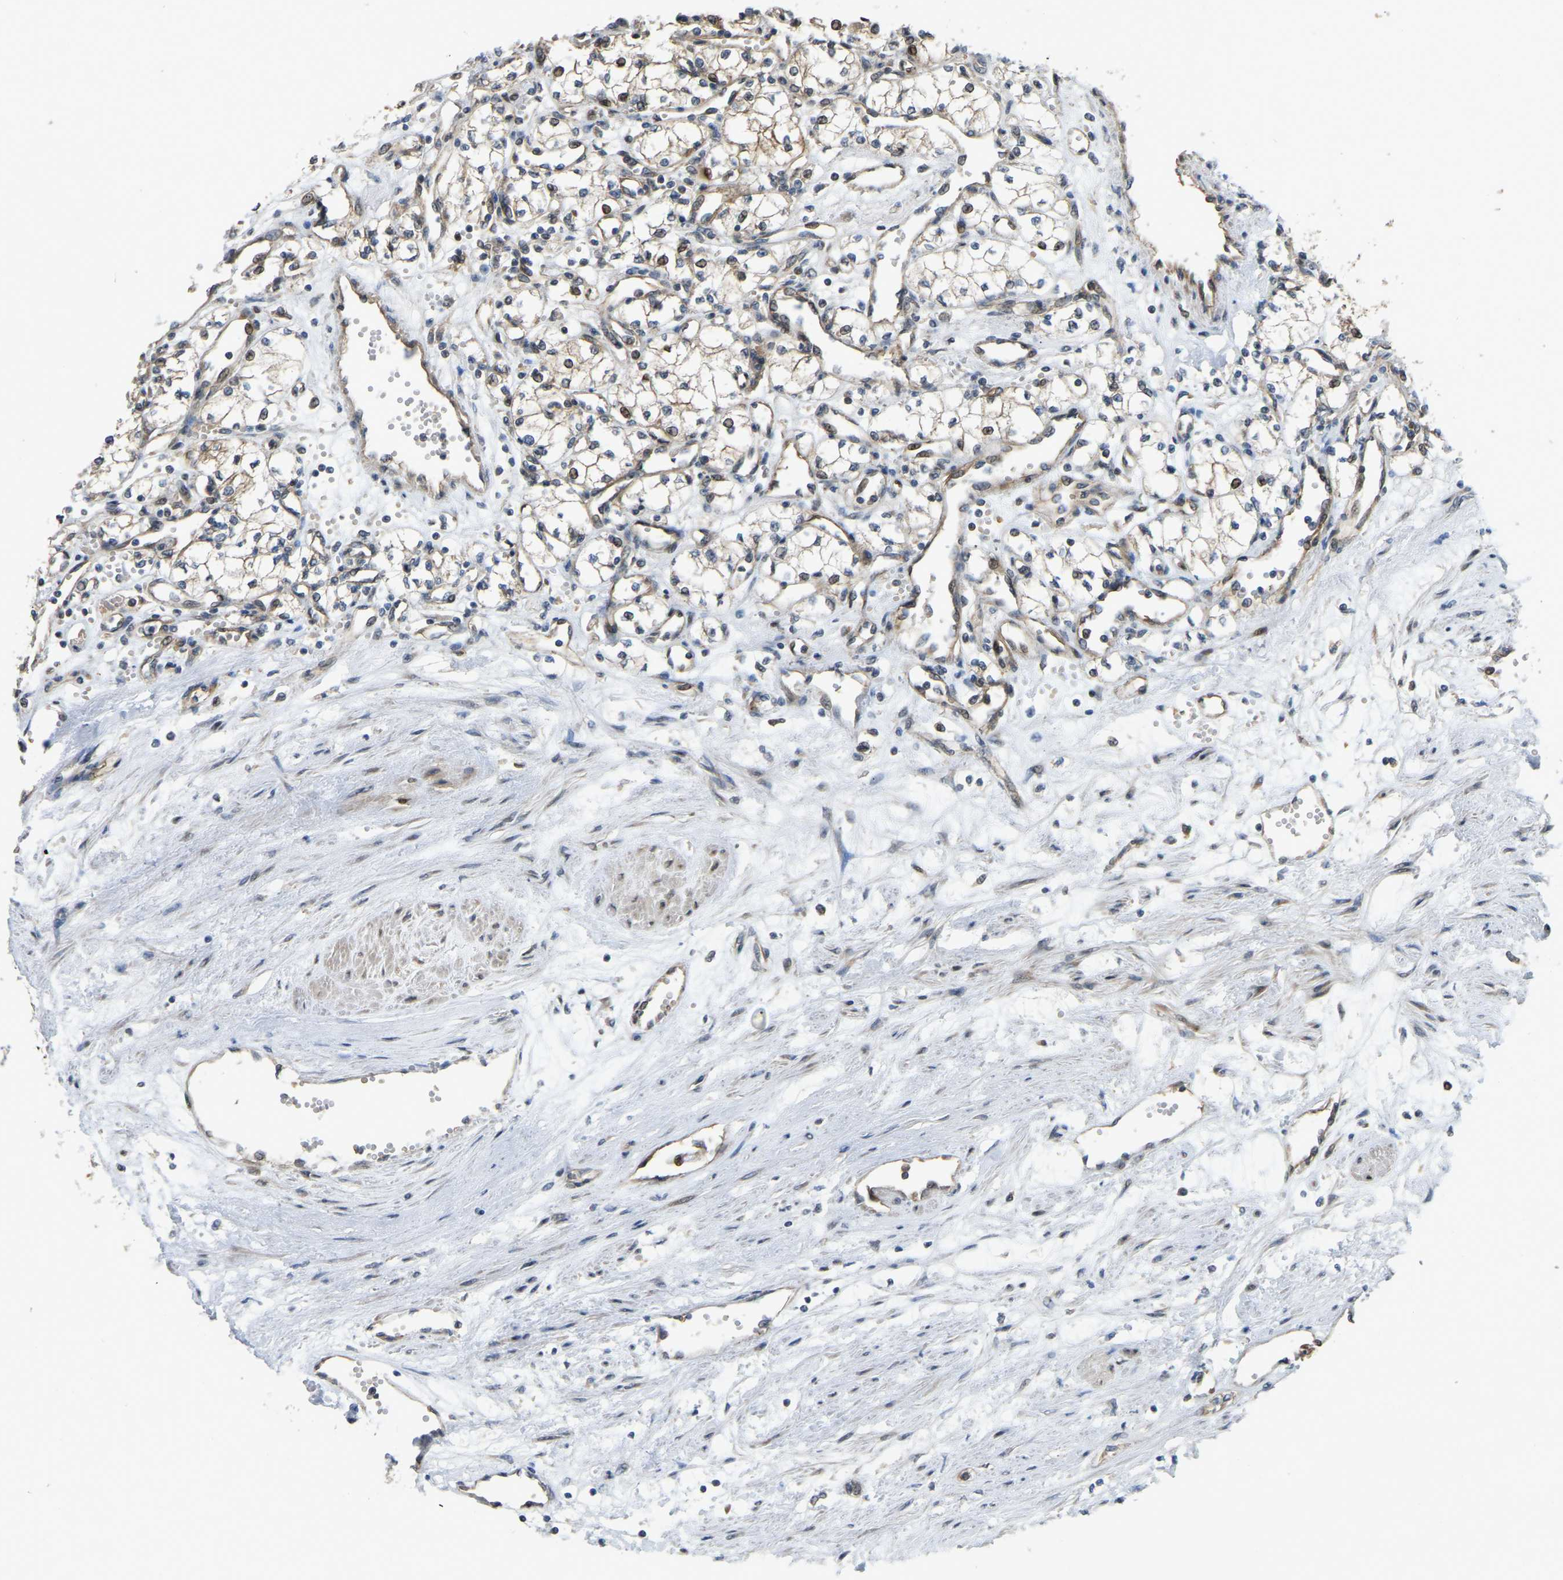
{"staining": {"intensity": "moderate", "quantity": "25%-75%", "location": "nuclear"}, "tissue": "renal cancer", "cell_type": "Tumor cells", "image_type": "cancer", "snomed": [{"axis": "morphology", "description": "Adenocarcinoma, NOS"}, {"axis": "topography", "description": "Kidney"}], "caption": "IHC histopathology image of human renal cancer stained for a protein (brown), which reveals medium levels of moderate nuclear positivity in approximately 25%-75% of tumor cells.", "gene": "C21orf91", "patient": {"sex": "male", "age": 59}}